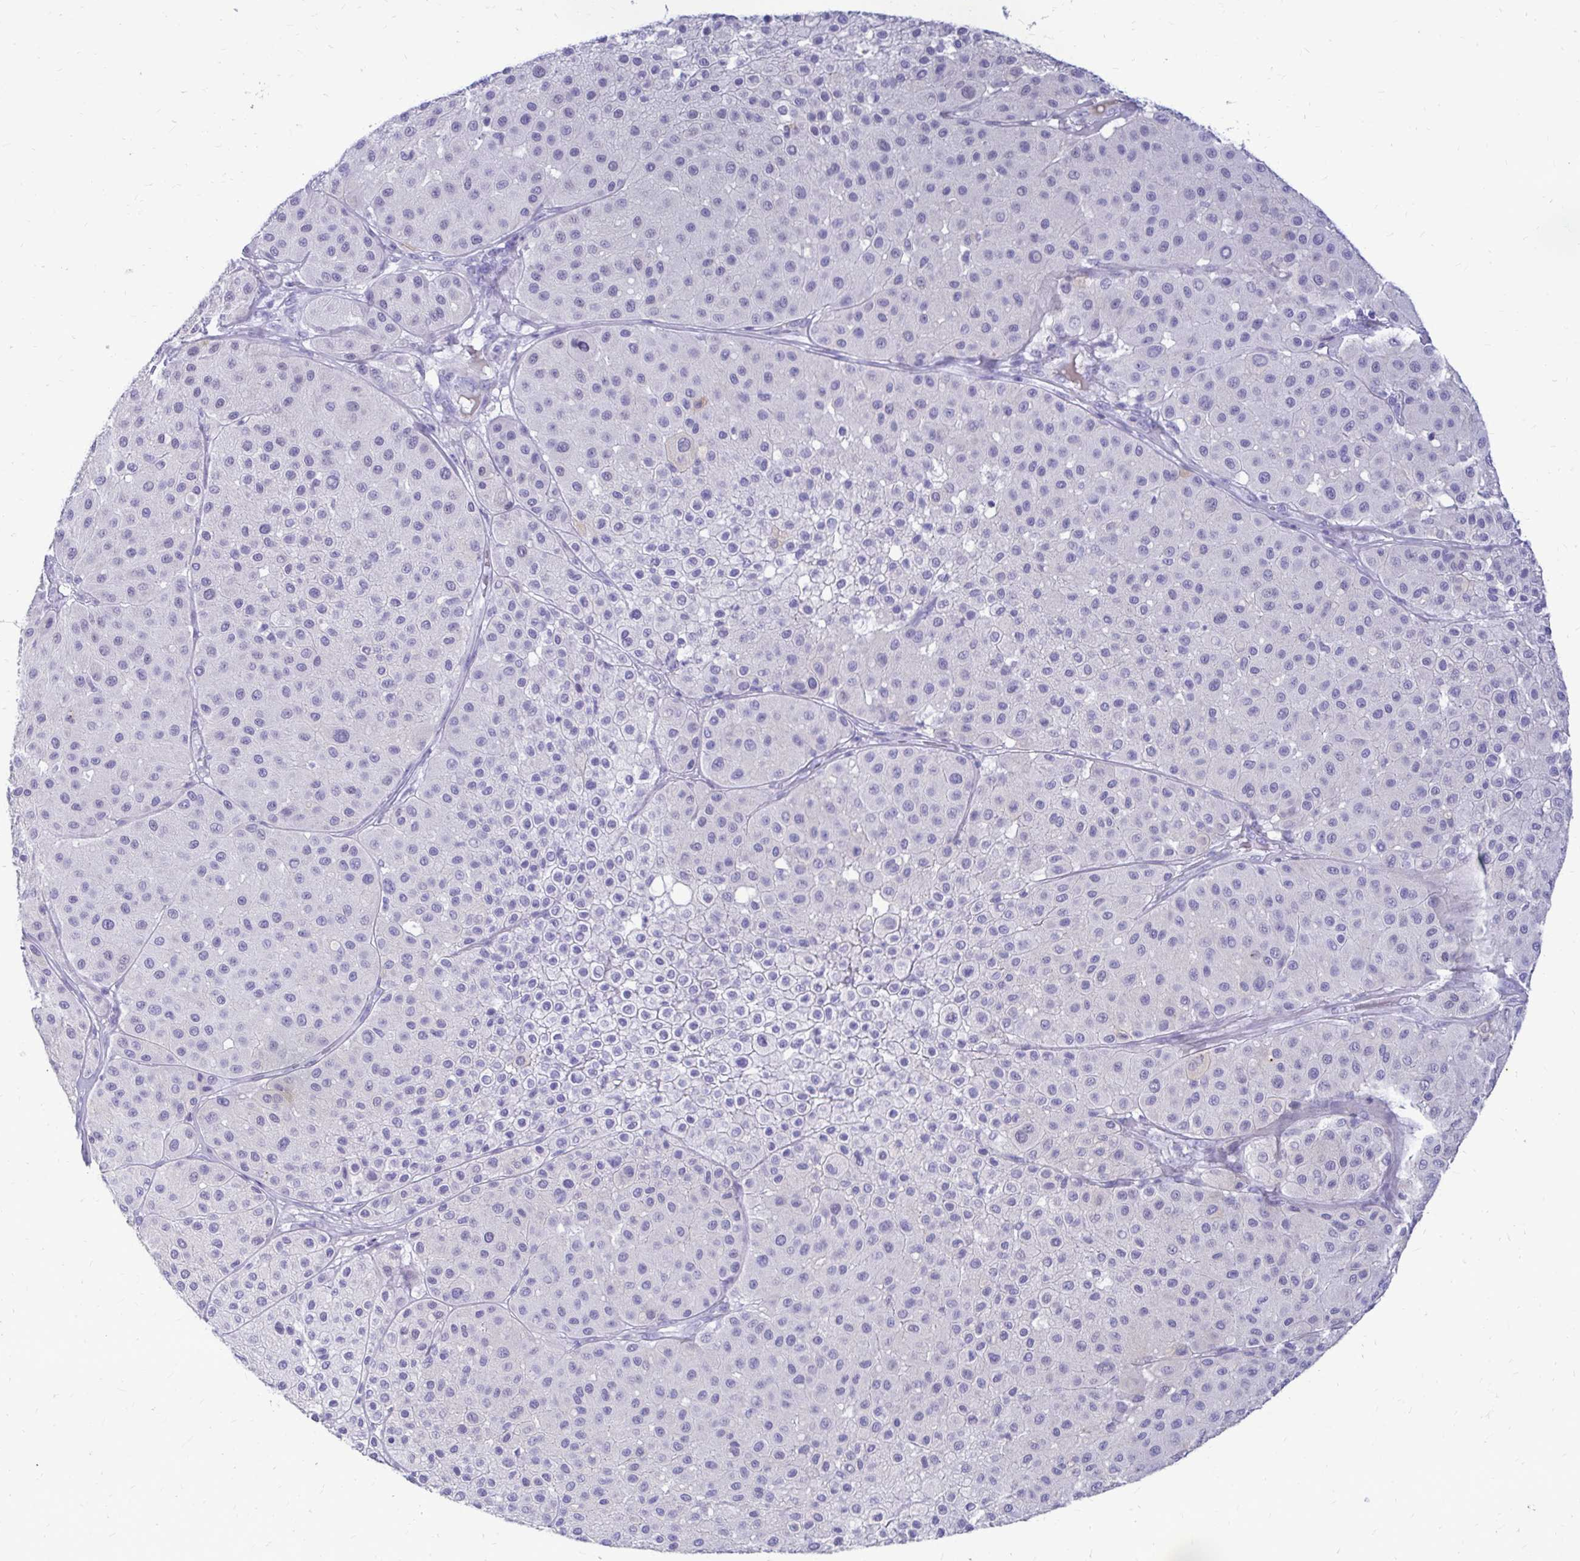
{"staining": {"intensity": "negative", "quantity": "none", "location": "none"}, "tissue": "melanoma", "cell_type": "Tumor cells", "image_type": "cancer", "snomed": [{"axis": "morphology", "description": "Malignant melanoma, Metastatic site"}, {"axis": "topography", "description": "Smooth muscle"}], "caption": "A histopathology image of human malignant melanoma (metastatic site) is negative for staining in tumor cells.", "gene": "NANOGNB", "patient": {"sex": "male", "age": 41}}